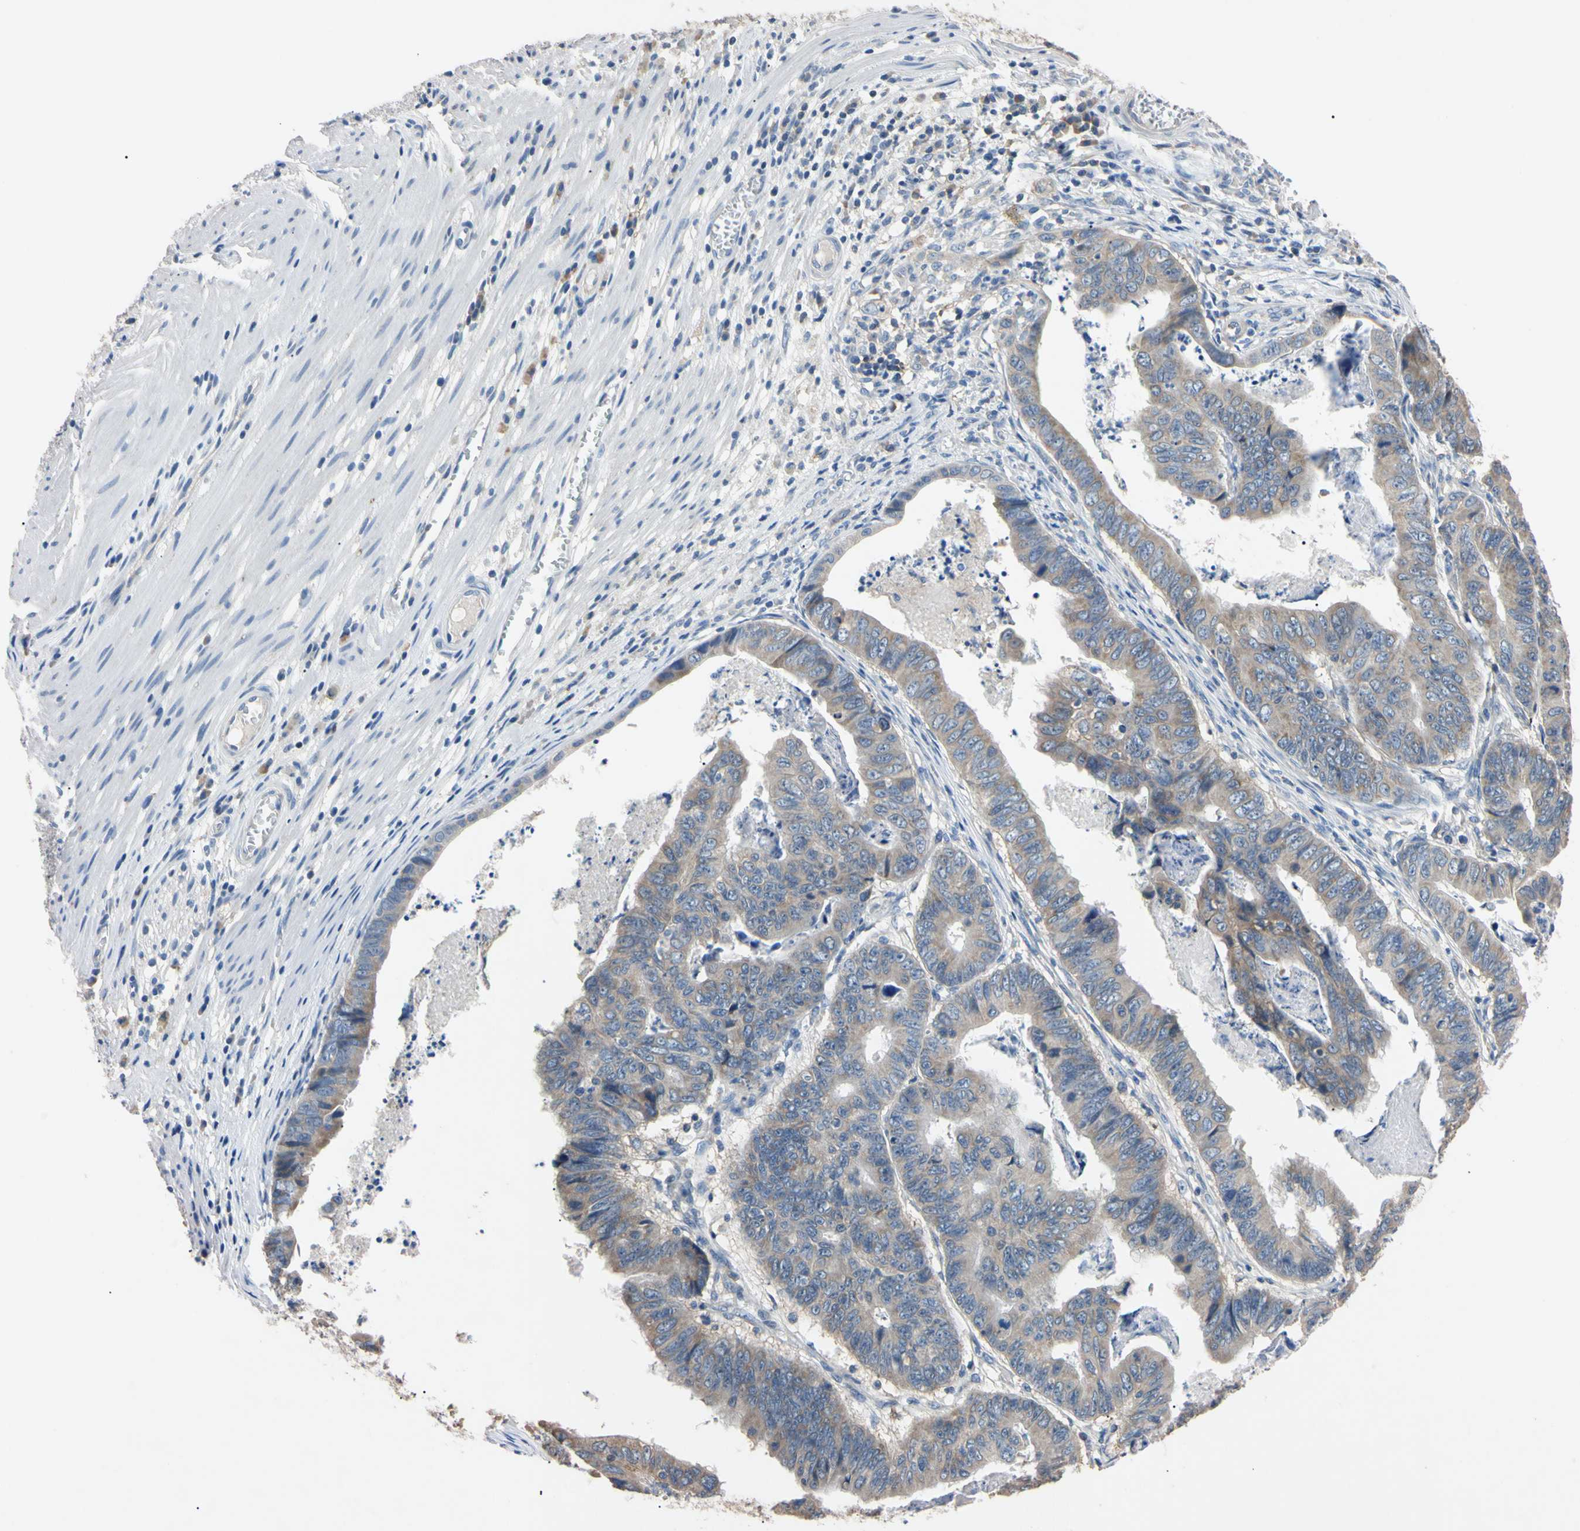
{"staining": {"intensity": "weak", "quantity": ">75%", "location": "cytoplasmic/membranous"}, "tissue": "stomach cancer", "cell_type": "Tumor cells", "image_type": "cancer", "snomed": [{"axis": "morphology", "description": "Adenocarcinoma, NOS"}, {"axis": "topography", "description": "Stomach, lower"}], "caption": "A micrograph of stomach cancer stained for a protein reveals weak cytoplasmic/membranous brown staining in tumor cells.", "gene": "PNKD", "patient": {"sex": "male", "age": 77}}